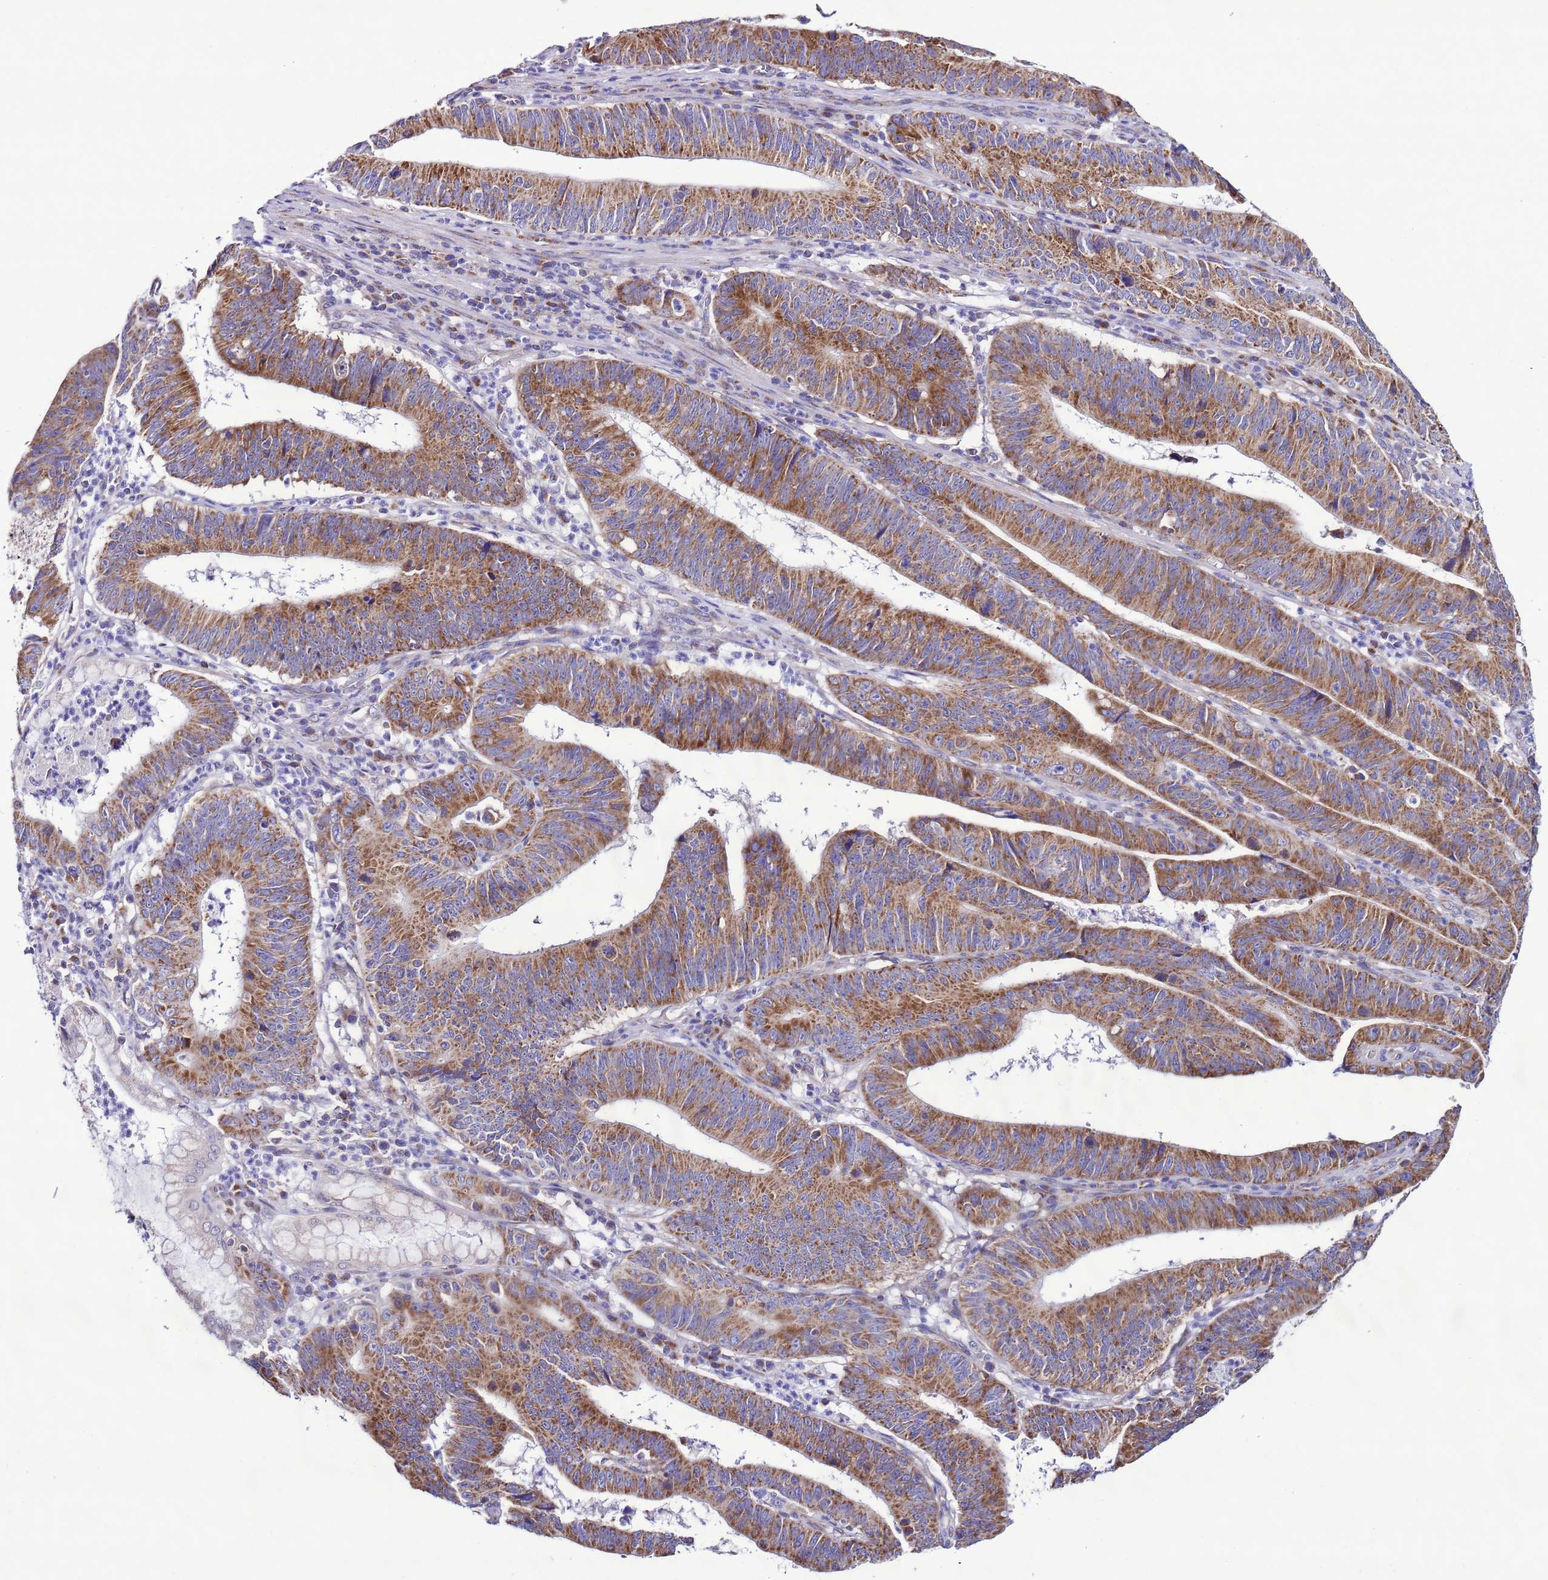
{"staining": {"intensity": "moderate", "quantity": ">75%", "location": "cytoplasmic/membranous"}, "tissue": "stomach cancer", "cell_type": "Tumor cells", "image_type": "cancer", "snomed": [{"axis": "morphology", "description": "Adenocarcinoma, NOS"}, {"axis": "topography", "description": "Stomach"}], "caption": "Brown immunohistochemical staining in adenocarcinoma (stomach) reveals moderate cytoplasmic/membranous expression in approximately >75% of tumor cells.", "gene": "AHI1", "patient": {"sex": "male", "age": 59}}